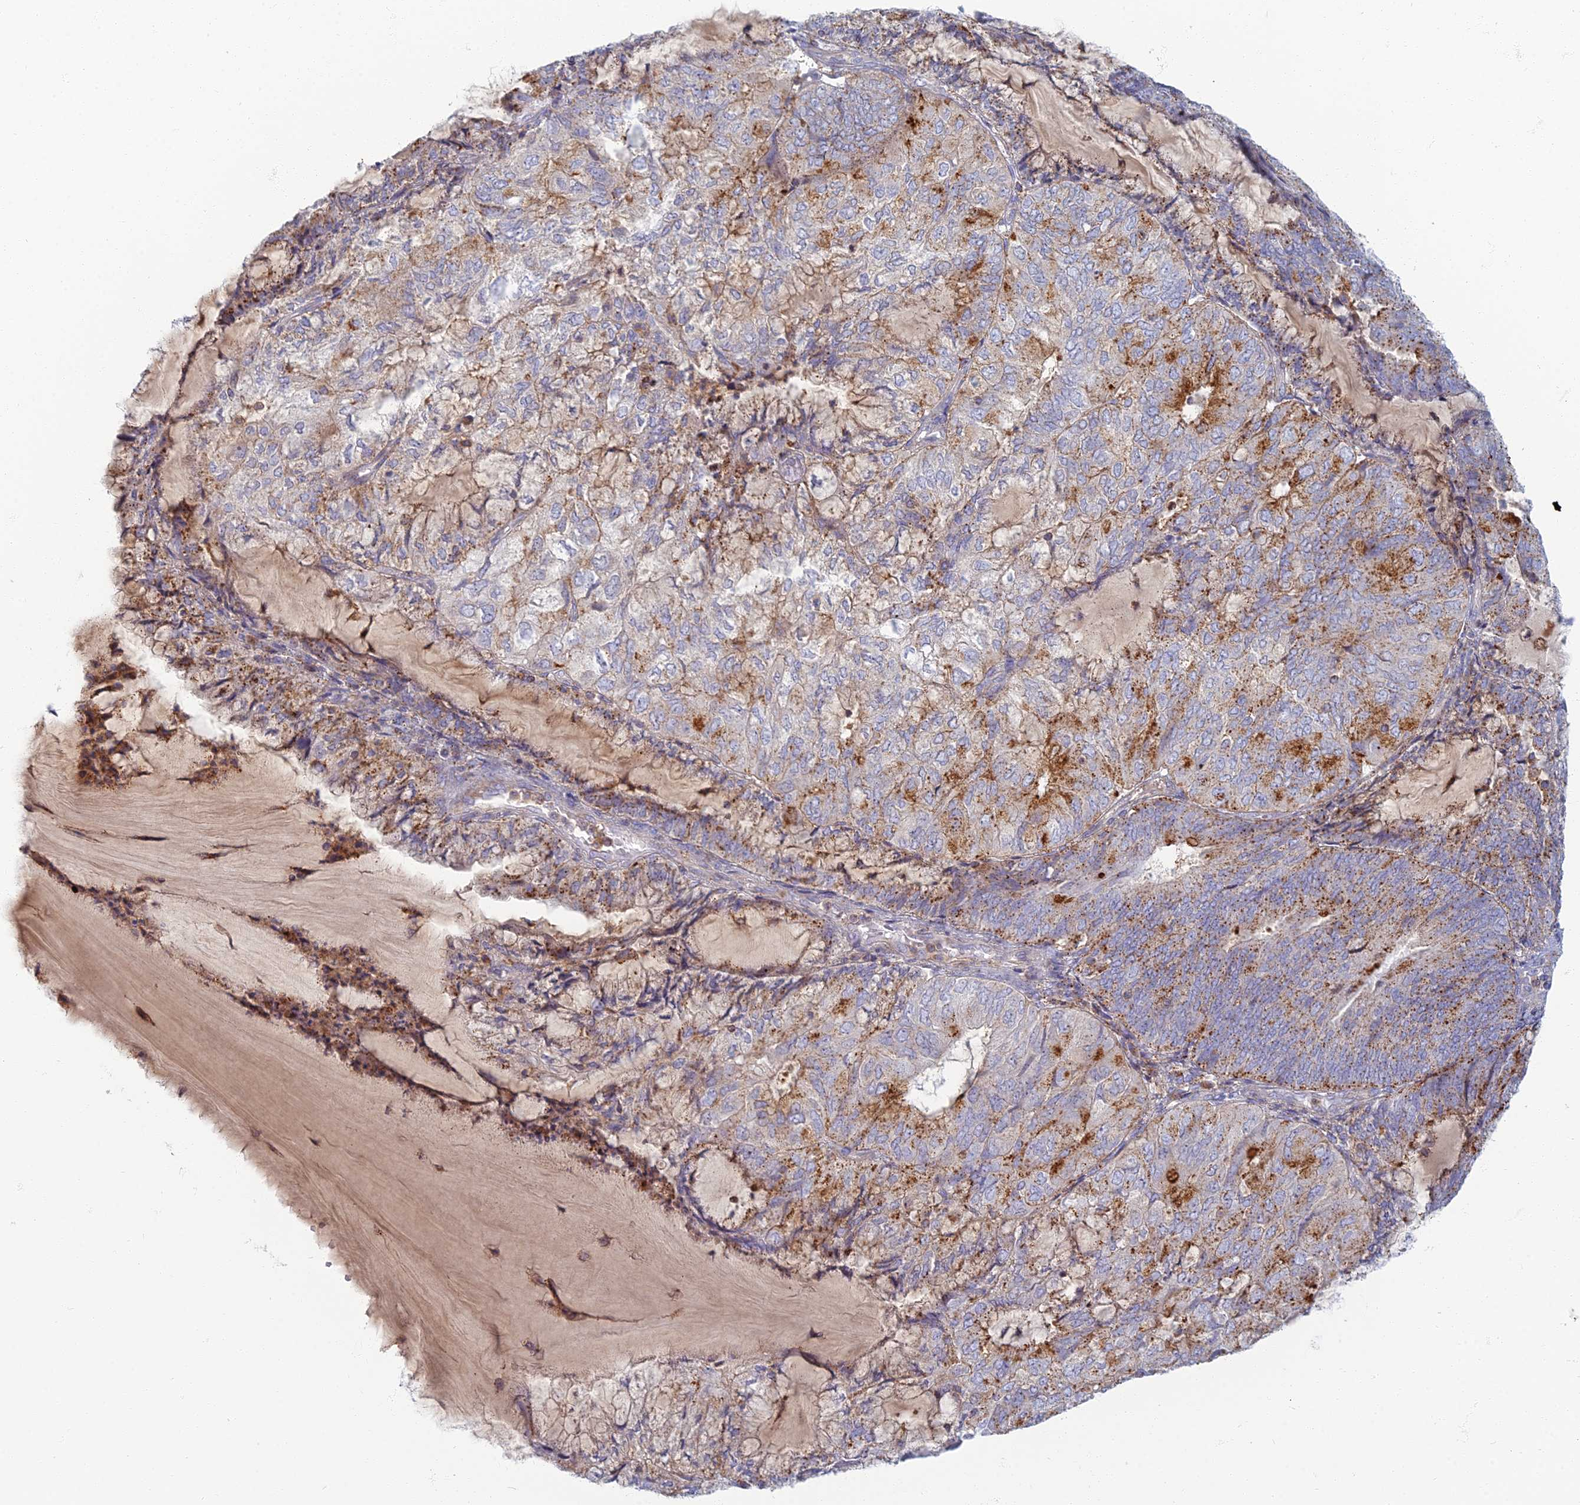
{"staining": {"intensity": "moderate", "quantity": "<25%", "location": "cytoplasmic/membranous"}, "tissue": "endometrial cancer", "cell_type": "Tumor cells", "image_type": "cancer", "snomed": [{"axis": "morphology", "description": "Adenocarcinoma, NOS"}, {"axis": "topography", "description": "Endometrium"}], "caption": "Endometrial adenocarcinoma stained with a brown dye reveals moderate cytoplasmic/membranous positive expression in about <25% of tumor cells.", "gene": "CHMP4B", "patient": {"sex": "female", "age": 81}}